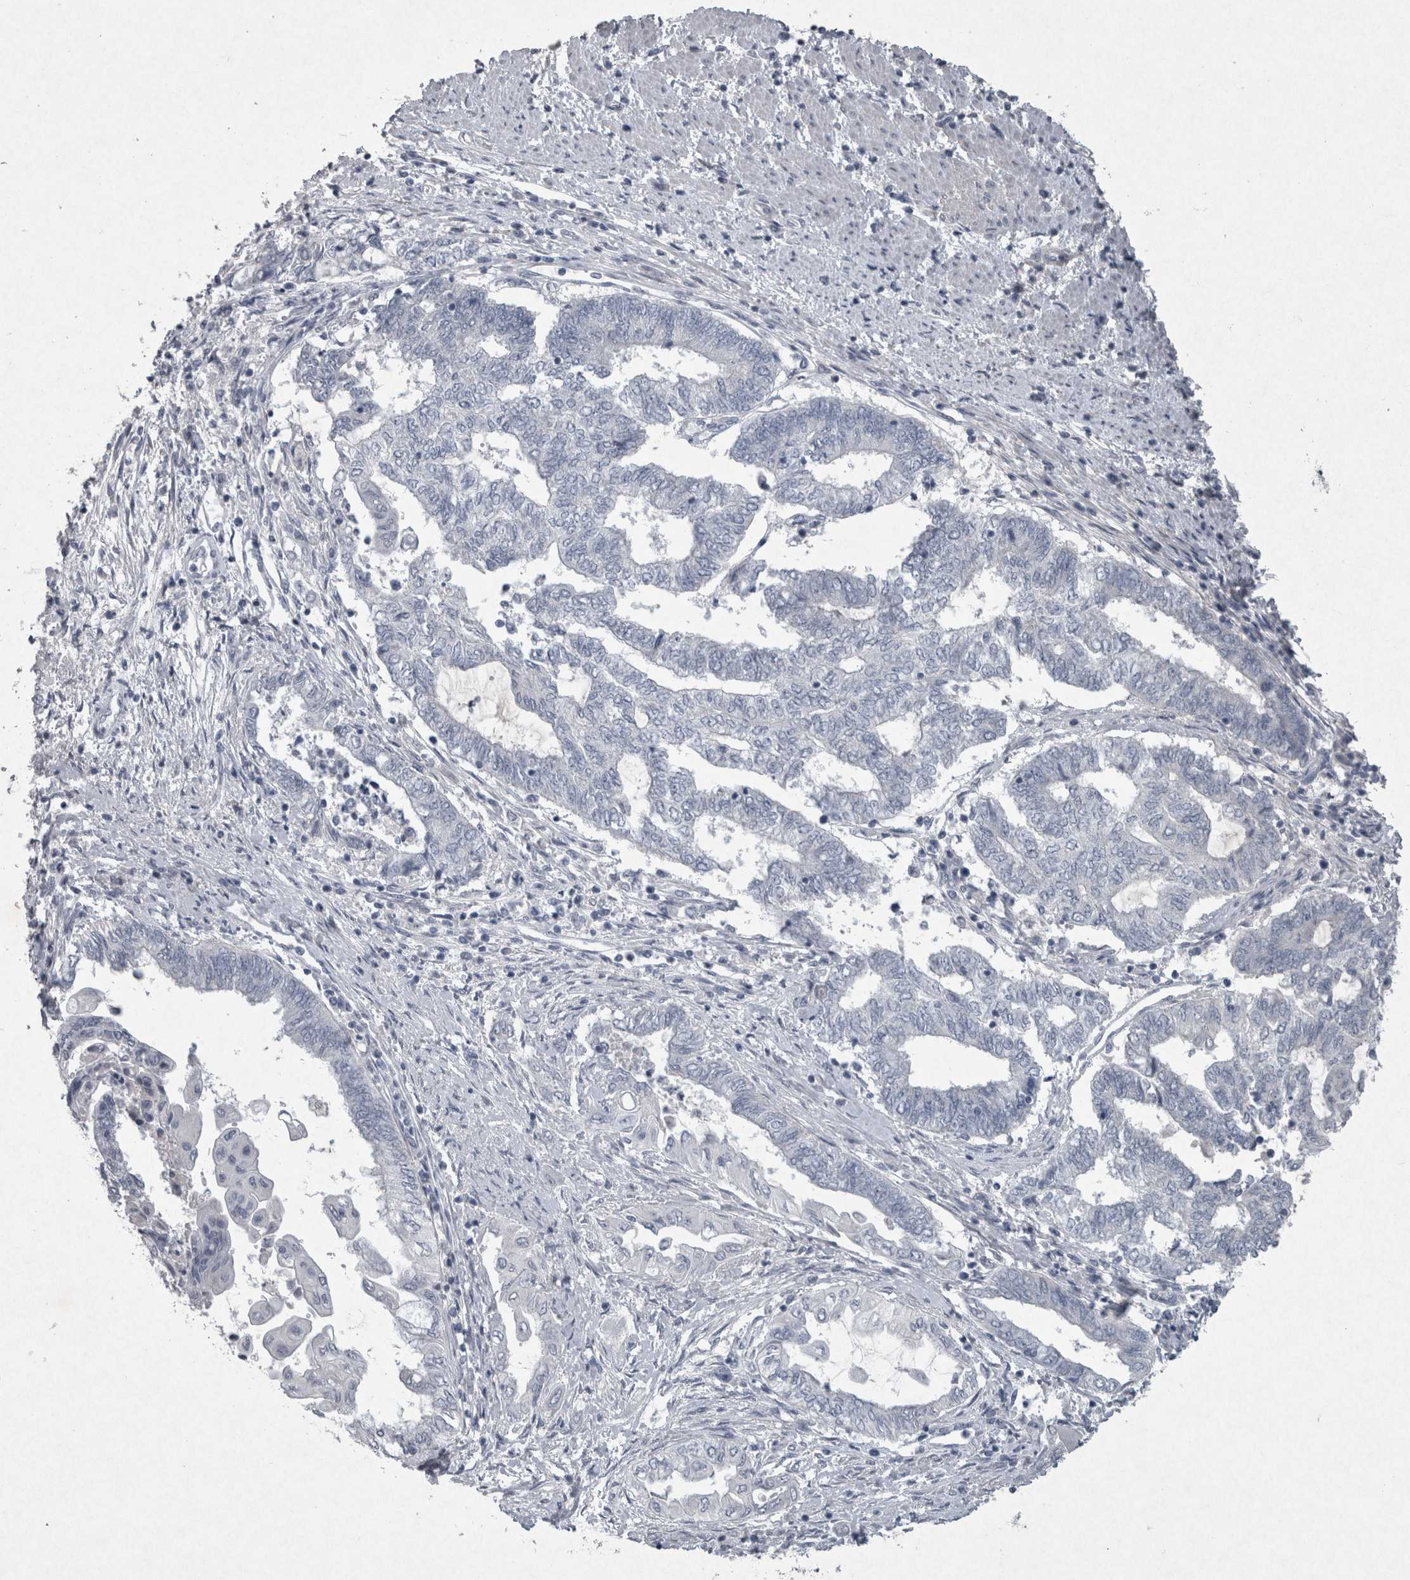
{"staining": {"intensity": "negative", "quantity": "none", "location": "none"}, "tissue": "endometrial cancer", "cell_type": "Tumor cells", "image_type": "cancer", "snomed": [{"axis": "morphology", "description": "Adenocarcinoma, NOS"}, {"axis": "topography", "description": "Uterus"}, {"axis": "topography", "description": "Endometrium"}], "caption": "This is an IHC photomicrograph of endometrial cancer. There is no positivity in tumor cells.", "gene": "PDX1", "patient": {"sex": "female", "age": 70}}